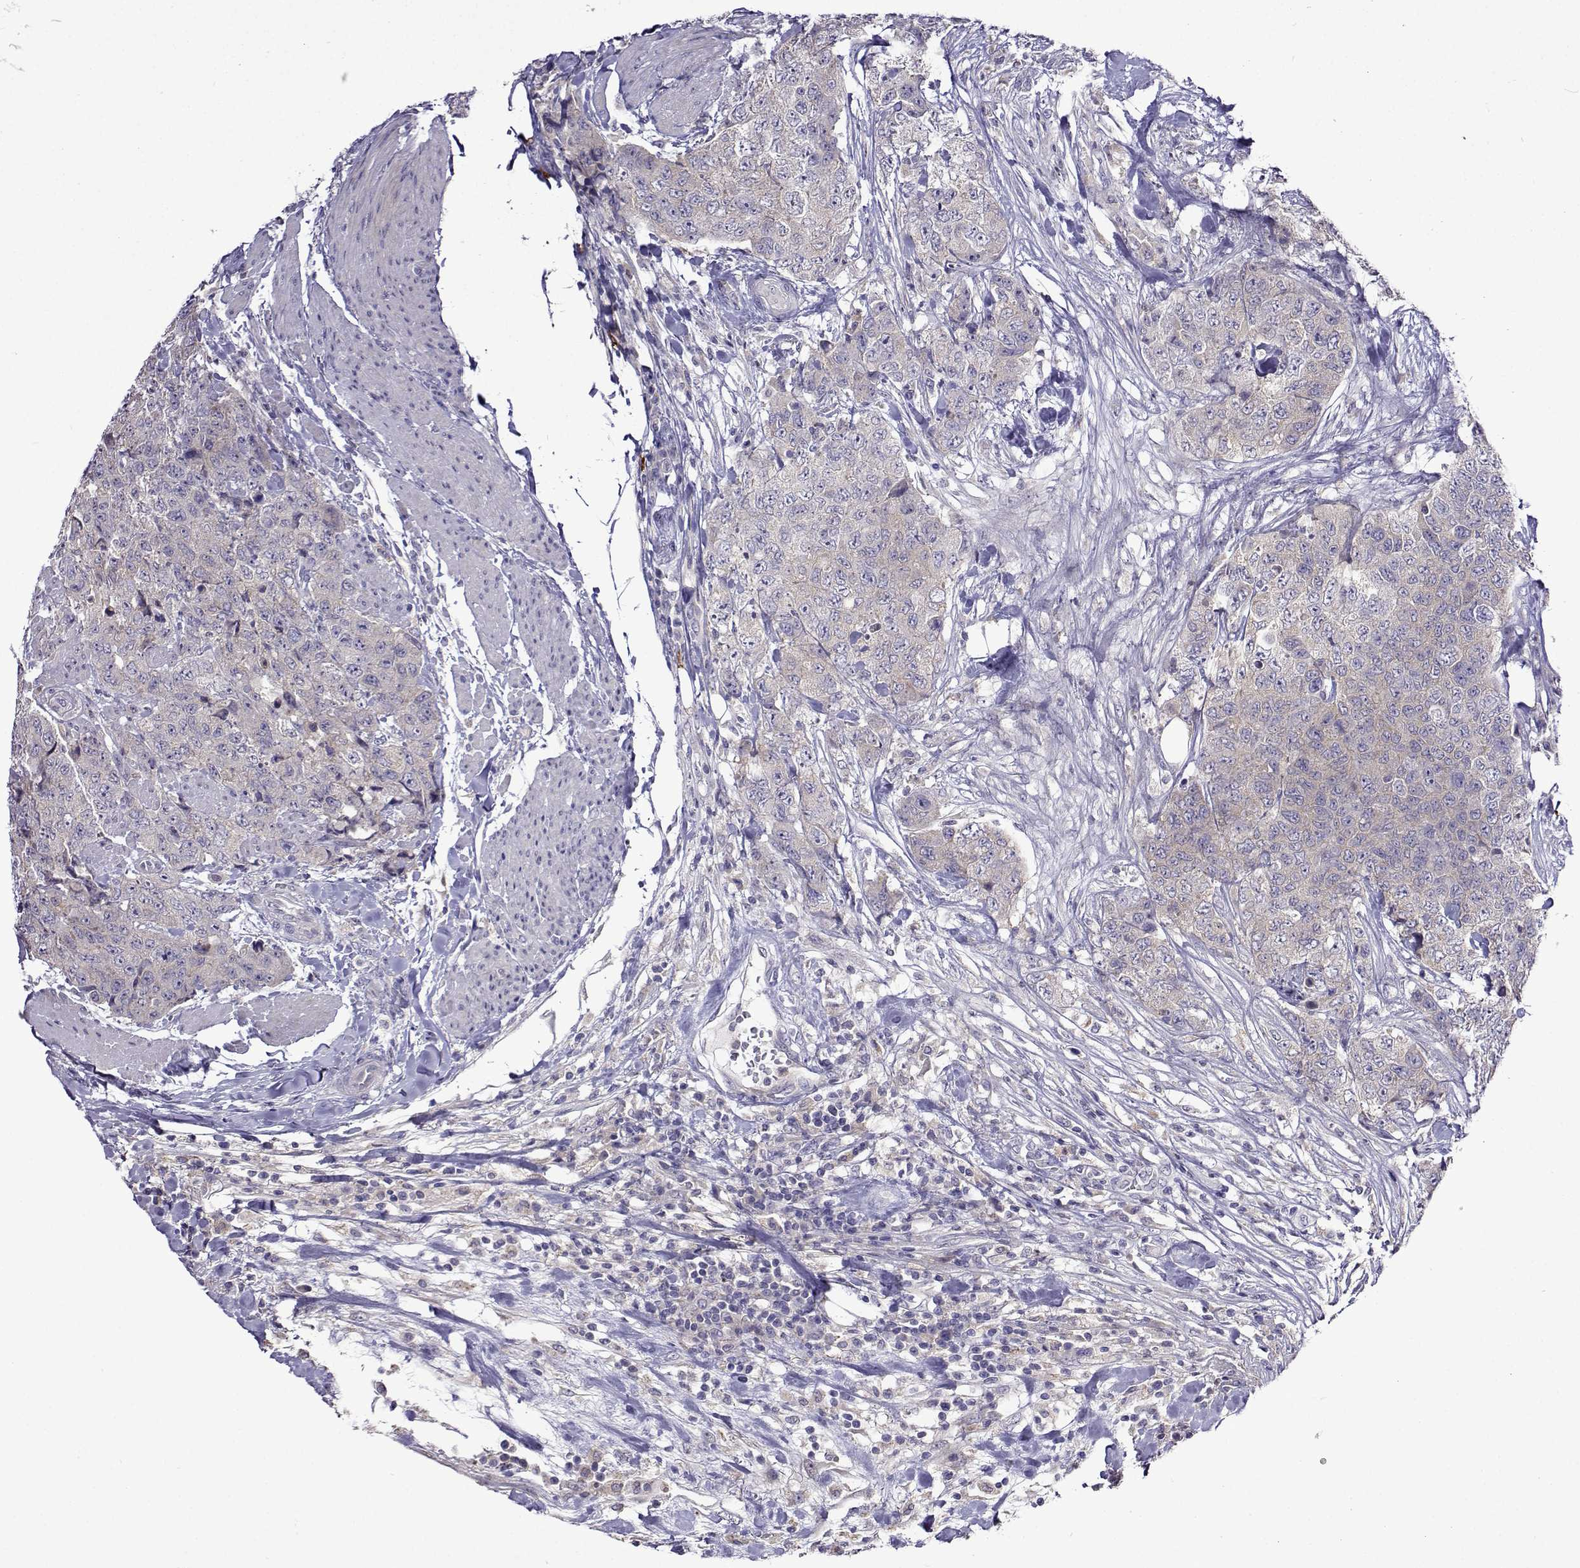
{"staining": {"intensity": "negative", "quantity": "none", "location": "none"}, "tissue": "urothelial cancer", "cell_type": "Tumor cells", "image_type": "cancer", "snomed": [{"axis": "morphology", "description": "Urothelial carcinoma, High grade"}, {"axis": "topography", "description": "Urinary bladder"}], "caption": "Human urothelial cancer stained for a protein using immunohistochemistry (IHC) exhibits no positivity in tumor cells.", "gene": "SULT2A1", "patient": {"sex": "female", "age": 78}}